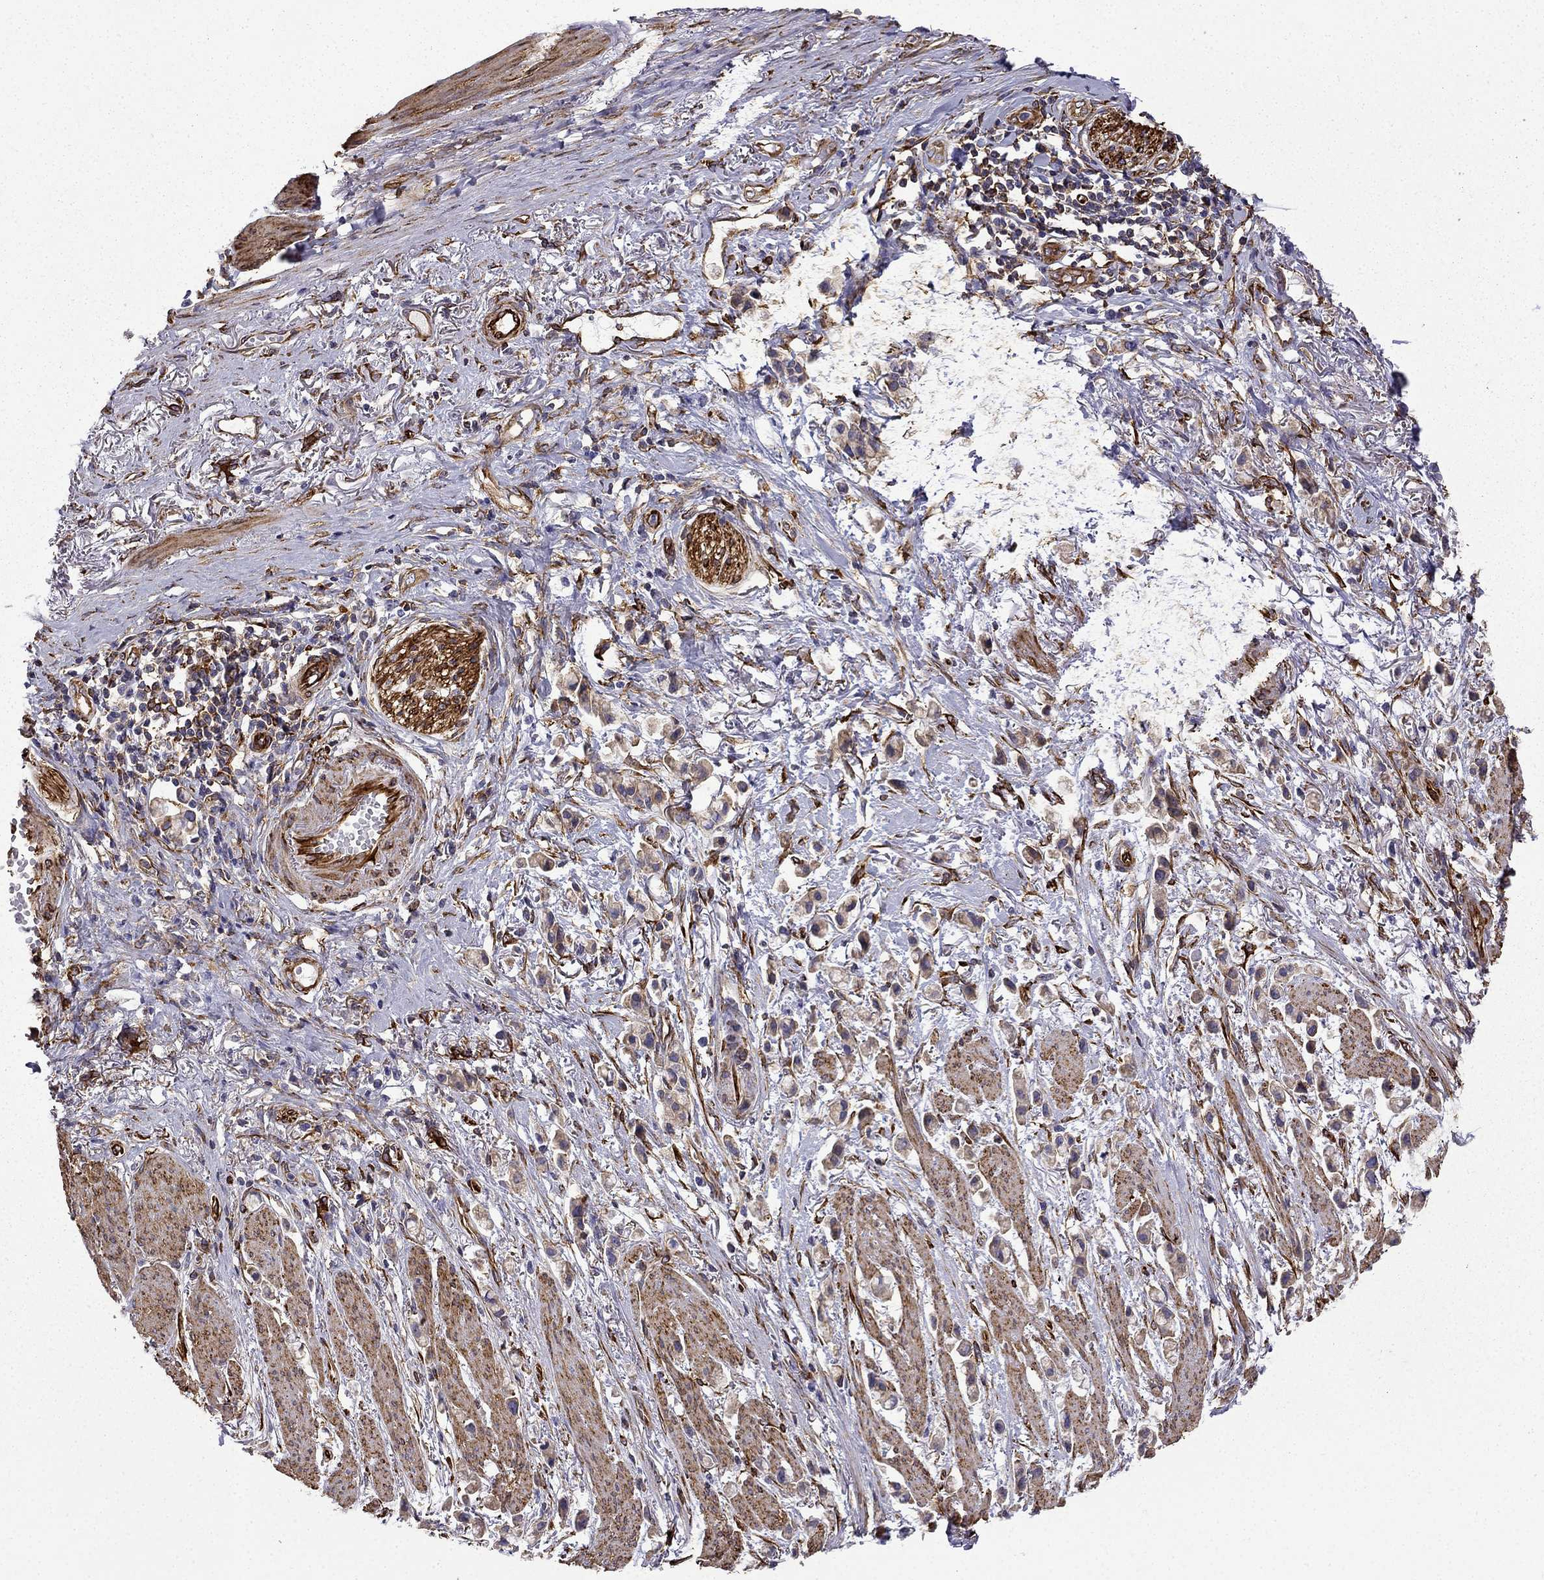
{"staining": {"intensity": "moderate", "quantity": ">75%", "location": "cytoplasmic/membranous"}, "tissue": "stomach cancer", "cell_type": "Tumor cells", "image_type": "cancer", "snomed": [{"axis": "morphology", "description": "Adenocarcinoma, NOS"}, {"axis": "topography", "description": "Stomach"}], "caption": "Tumor cells show medium levels of moderate cytoplasmic/membranous positivity in about >75% of cells in human stomach cancer. Nuclei are stained in blue.", "gene": "MAP4", "patient": {"sex": "female", "age": 81}}